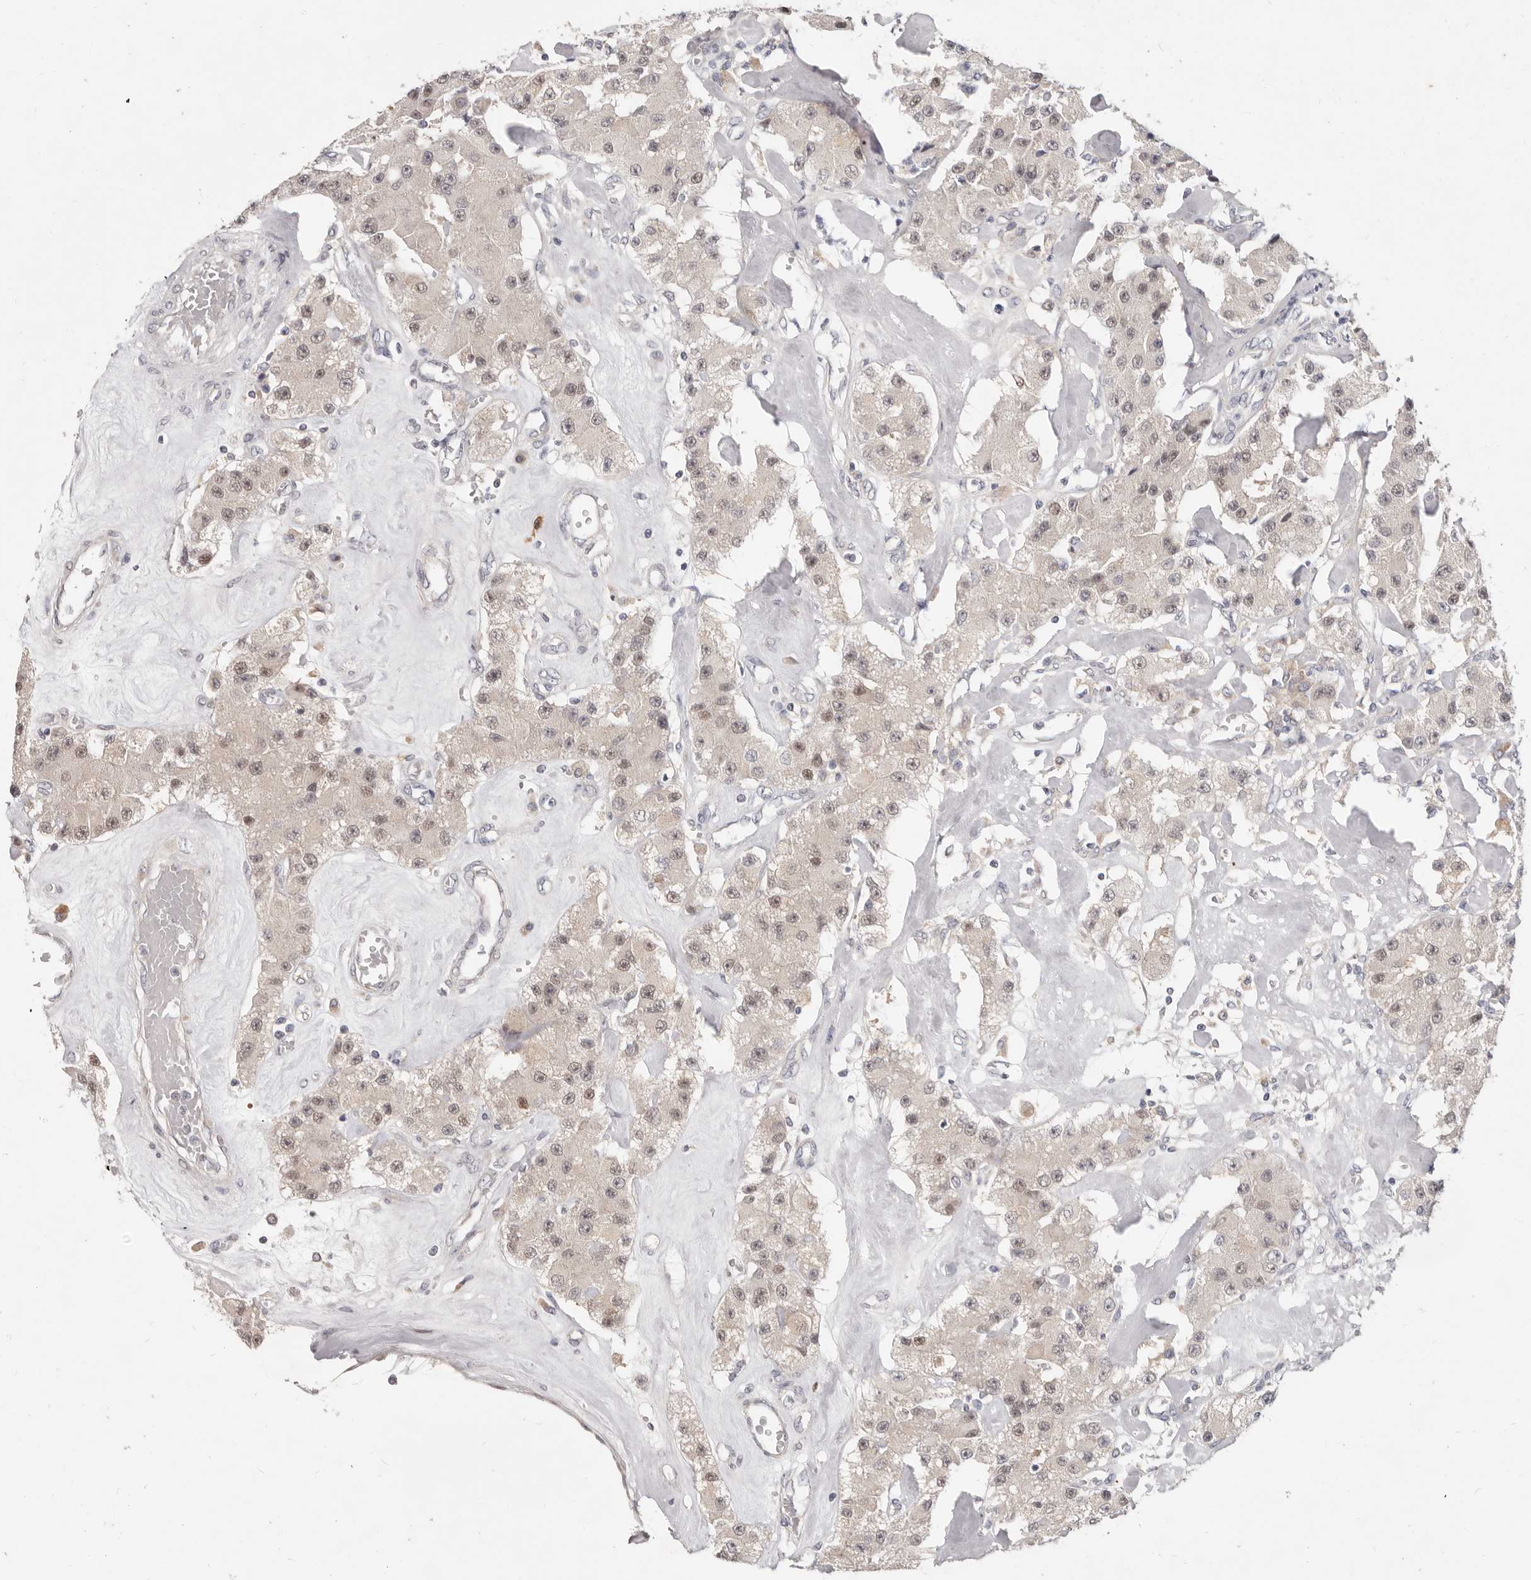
{"staining": {"intensity": "weak", "quantity": "25%-75%", "location": "nuclear"}, "tissue": "carcinoid", "cell_type": "Tumor cells", "image_type": "cancer", "snomed": [{"axis": "morphology", "description": "Carcinoid, malignant, NOS"}, {"axis": "topography", "description": "Pancreas"}], "caption": "Carcinoid stained for a protein (brown) displays weak nuclear positive expression in about 25%-75% of tumor cells.", "gene": "WDR77", "patient": {"sex": "male", "age": 41}}